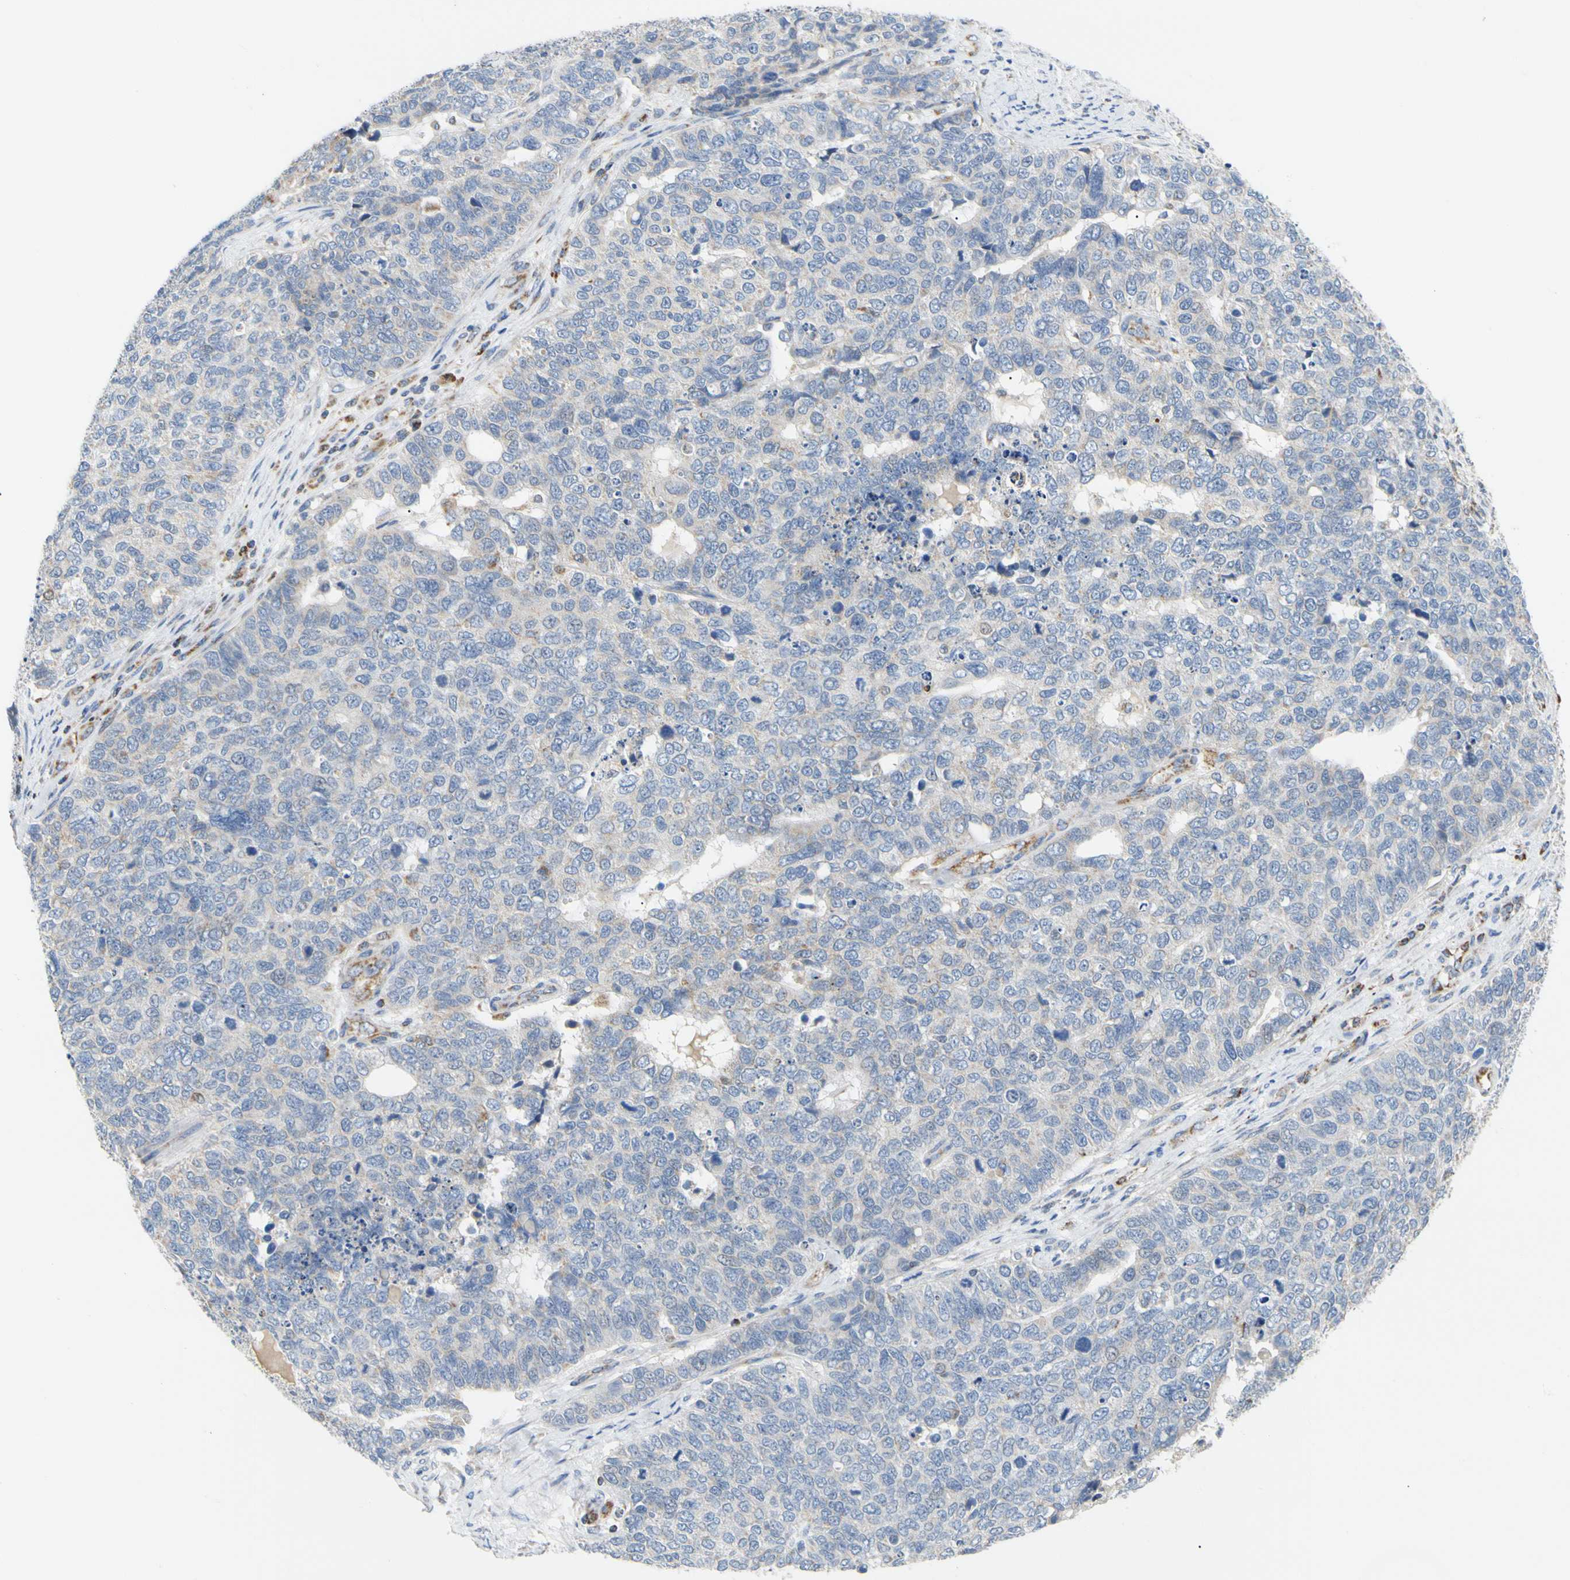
{"staining": {"intensity": "weak", "quantity": "<25%", "location": "cytoplasmic/membranous"}, "tissue": "cervical cancer", "cell_type": "Tumor cells", "image_type": "cancer", "snomed": [{"axis": "morphology", "description": "Squamous cell carcinoma, NOS"}, {"axis": "topography", "description": "Cervix"}], "caption": "Cervical squamous cell carcinoma stained for a protein using immunohistochemistry (IHC) displays no positivity tumor cells.", "gene": "ACAT1", "patient": {"sex": "female", "age": 63}}